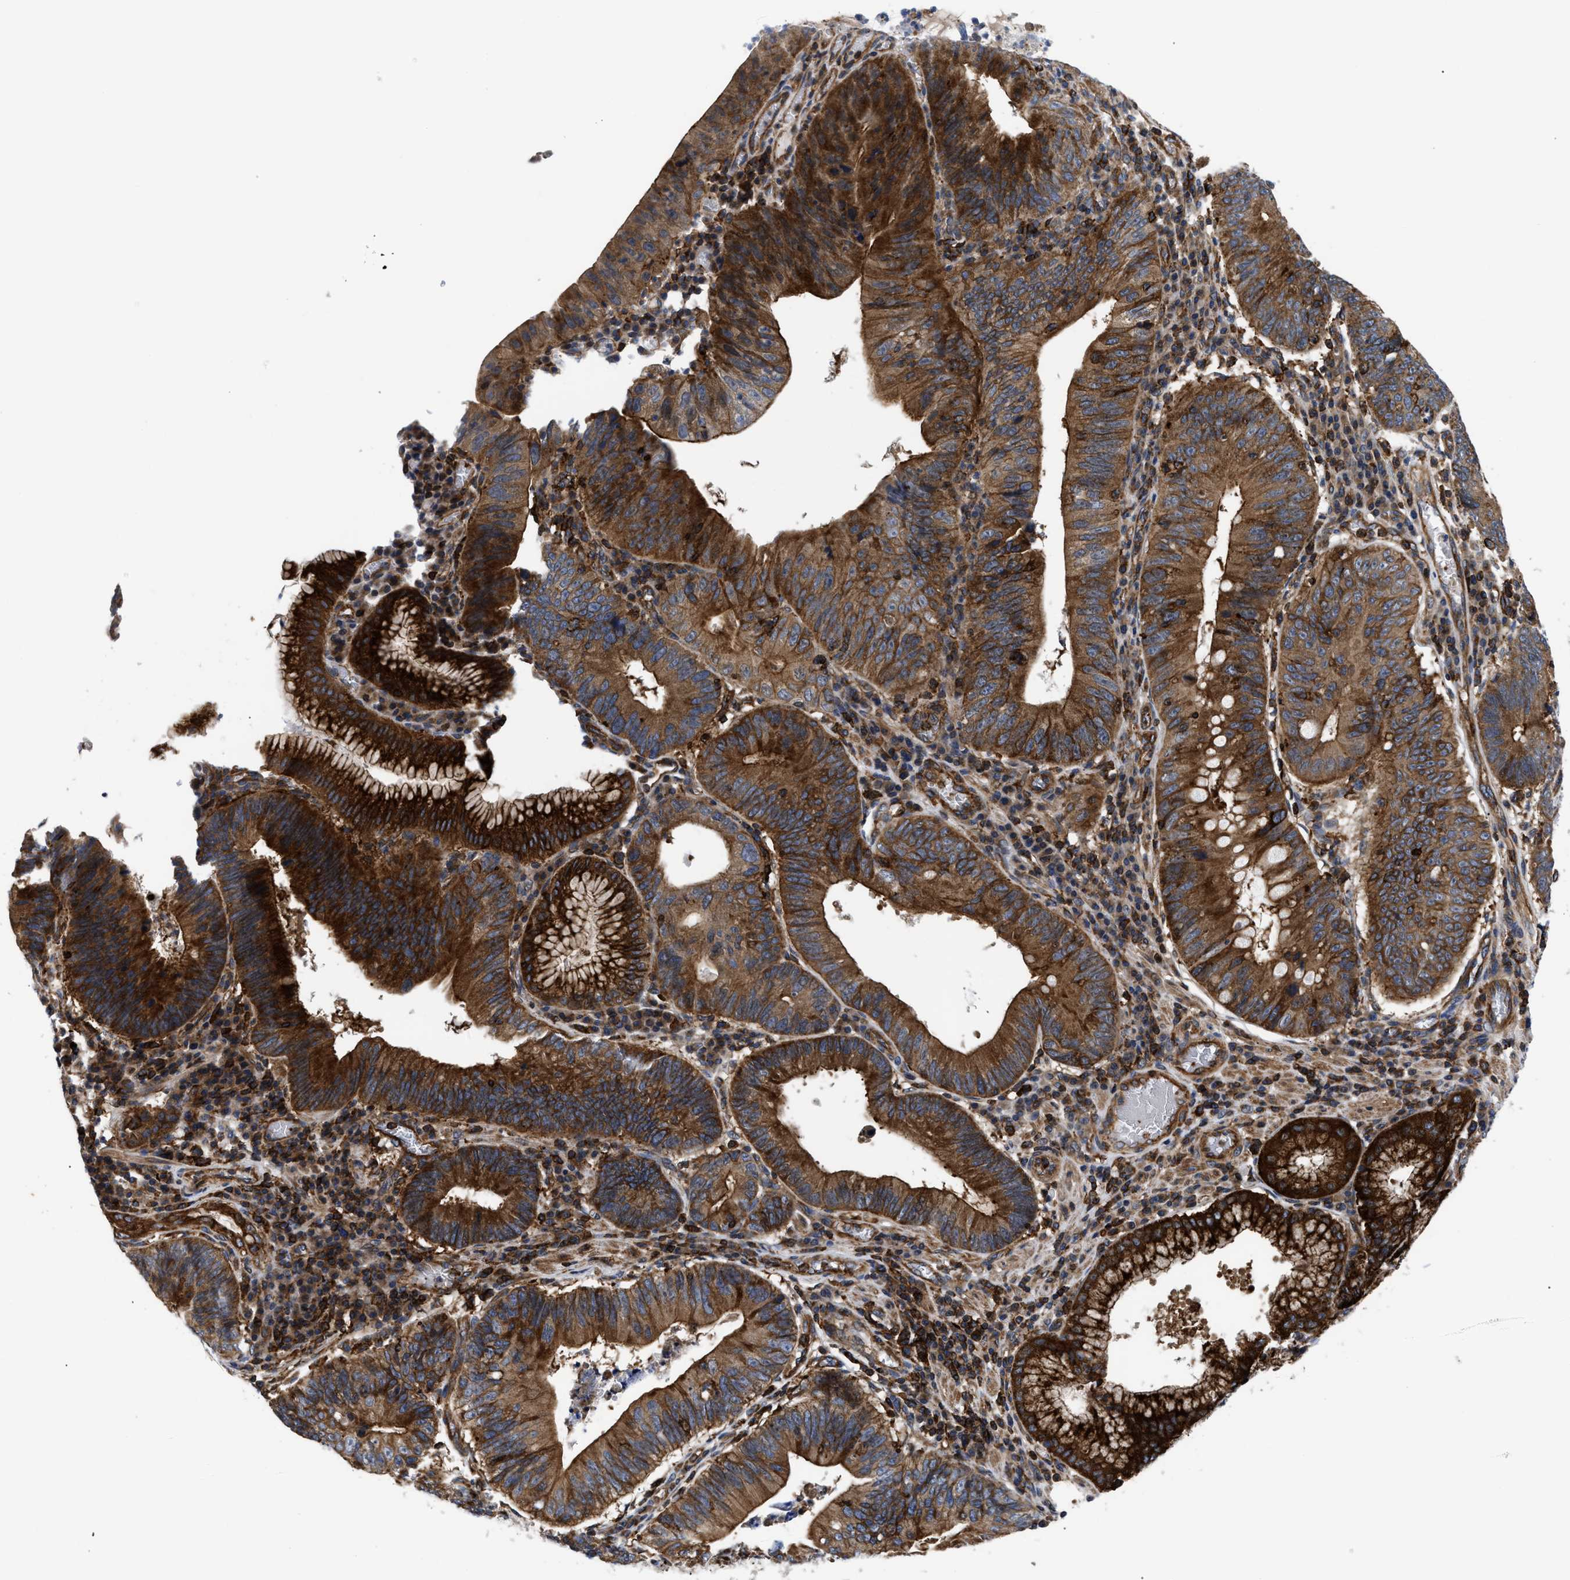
{"staining": {"intensity": "strong", "quantity": ">75%", "location": "cytoplasmic/membranous"}, "tissue": "stomach cancer", "cell_type": "Tumor cells", "image_type": "cancer", "snomed": [{"axis": "morphology", "description": "Adenocarcinoma, NOS"}, {"axis": "topography", "description": "Stomach"}], "caption": "About >75% of tumor cells in human stomach cancer (adenocarcinoma) exhibit strong cytoplasmic/membranous protein staining as visualized by brown immunohistochemical staining.", "gene": "SPAST", "patient": {"sex": "male", "age": 59}}